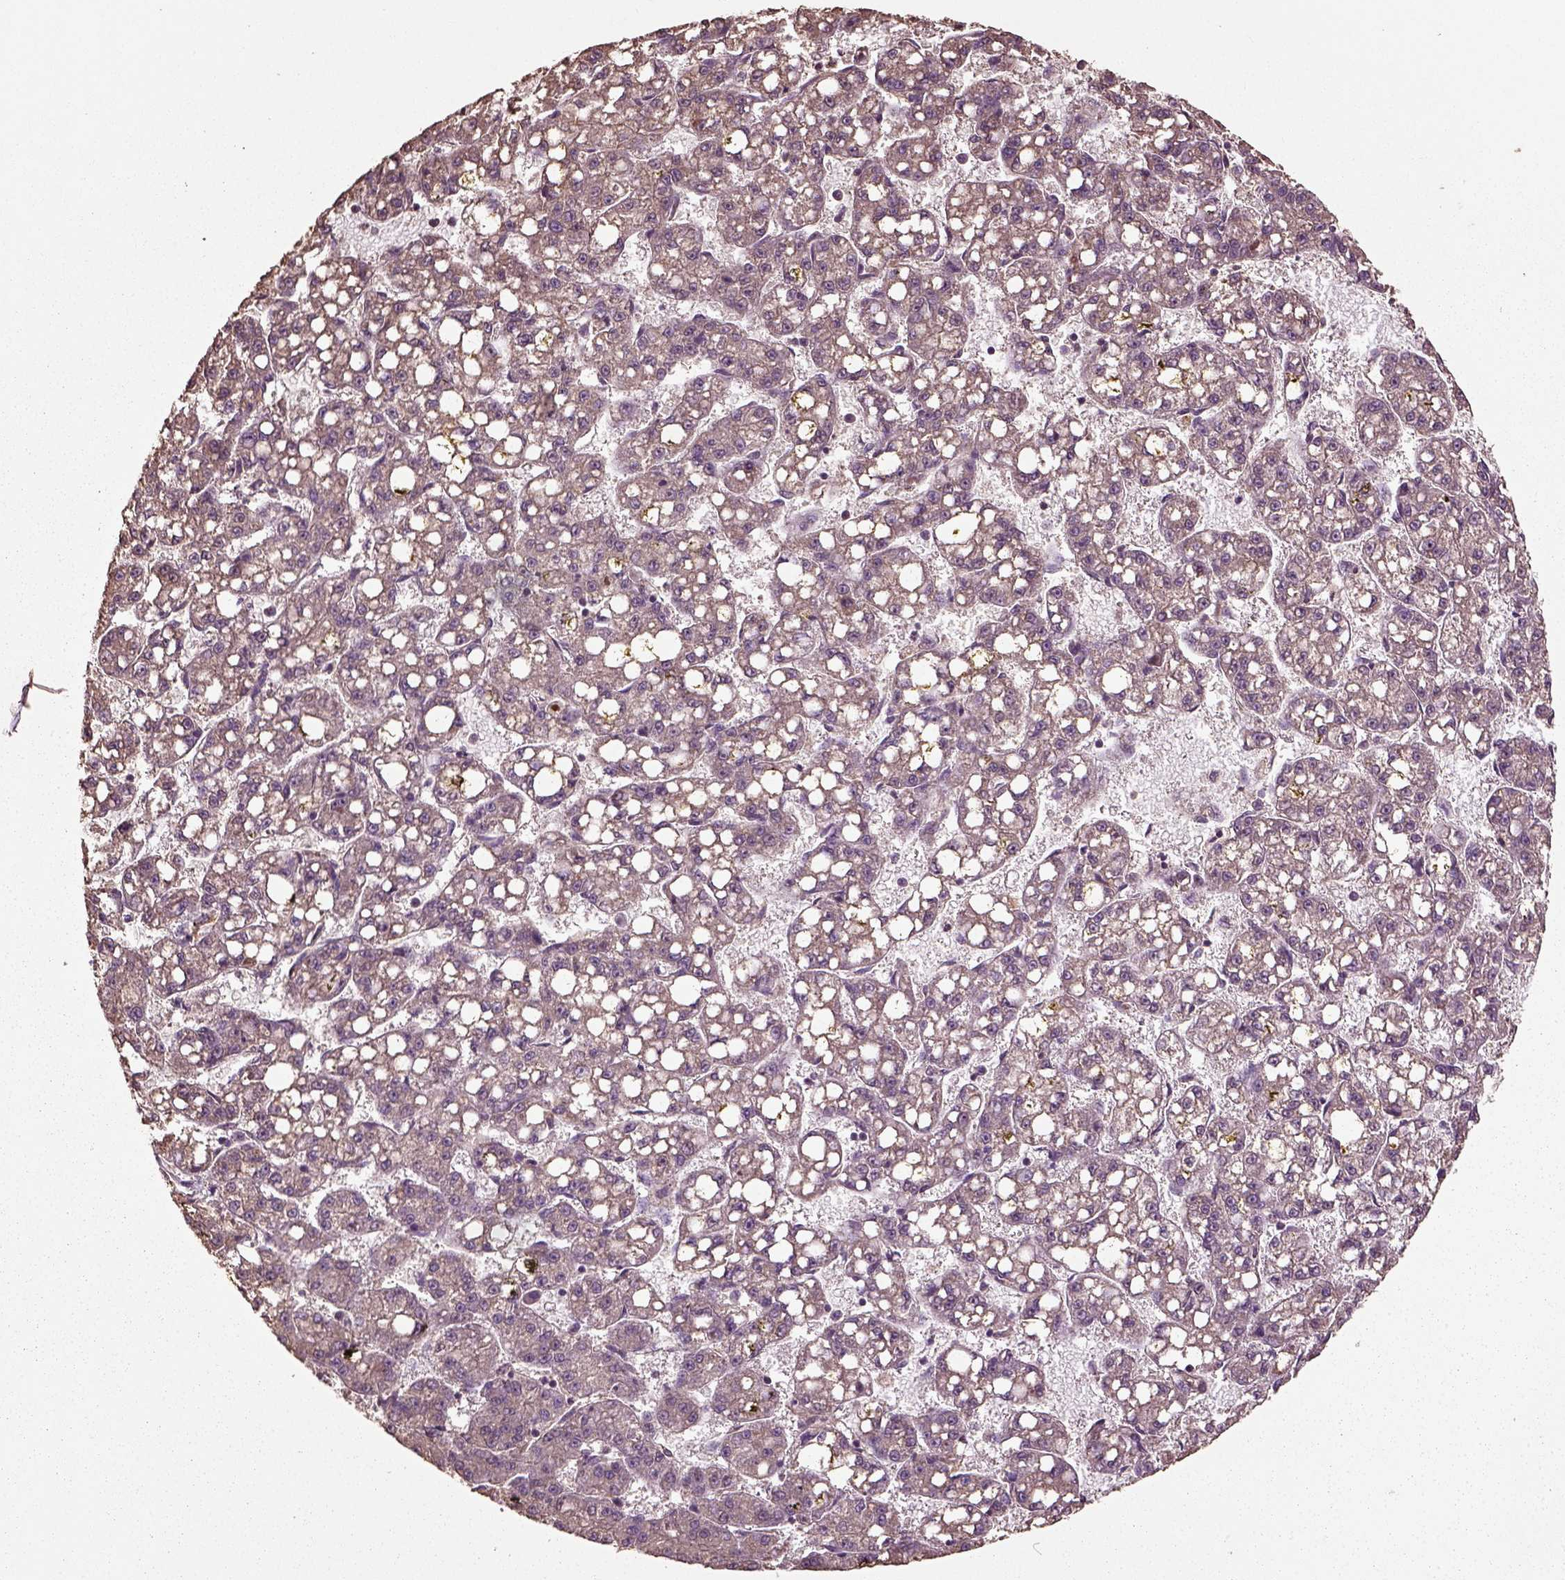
{"staining": {"intensity": "weak", "quantity": "25%-75%", "location": "cytoplasmic/membranous"}, "tissue": "liver cancer", "cell_type": "Tumor cells", "image_type": "cancer", "snomed": [{"axis": "morphology", "description": "Carcinoma, Hepatocellular, NOS"}, {"axis": "topography", "description": "Liver"}], "caption": "Human liver cancer stained with a protein marker demonstrates weak staining in tumor cells.", "gene": "ERV3-1", "patient": {"sex": "female", "age": 65}}